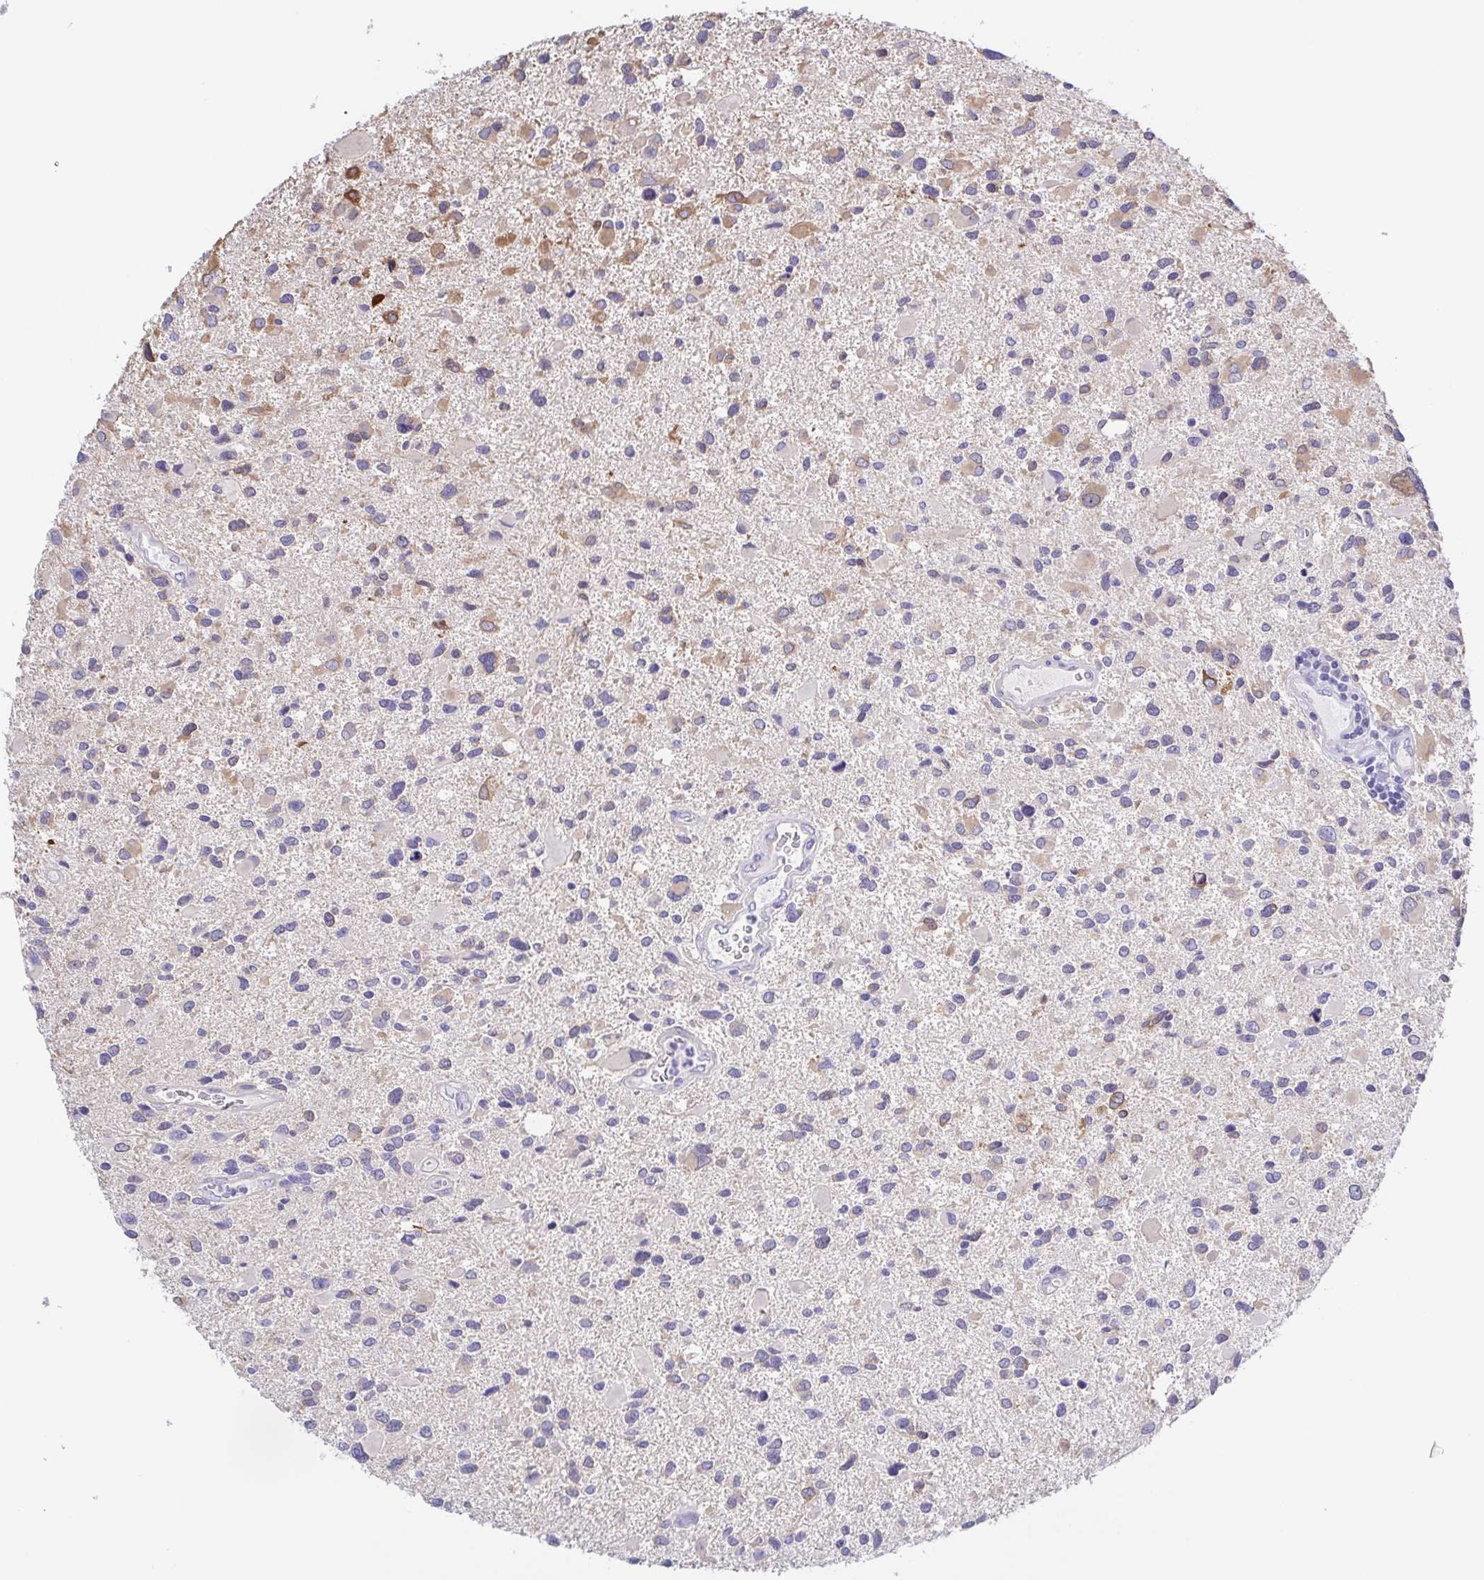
{"staining": {"intensity": "weak", "quantity": "<25%", "location": "cytoplasmic/membranous"}, "tissue": "glioma", "cell_type": "Tumor cells", "image_type": "cancer", "snomed": [{"axis": "morphology", "description": "Glioma, malignant, Low grade"}, {"axis": "topography", "description": "Brain"}], "caption": "There is no significant expression in tumor cells of glioma.", "gene": "MUCL3", "patient": {"sex": "female", "age": 32}}